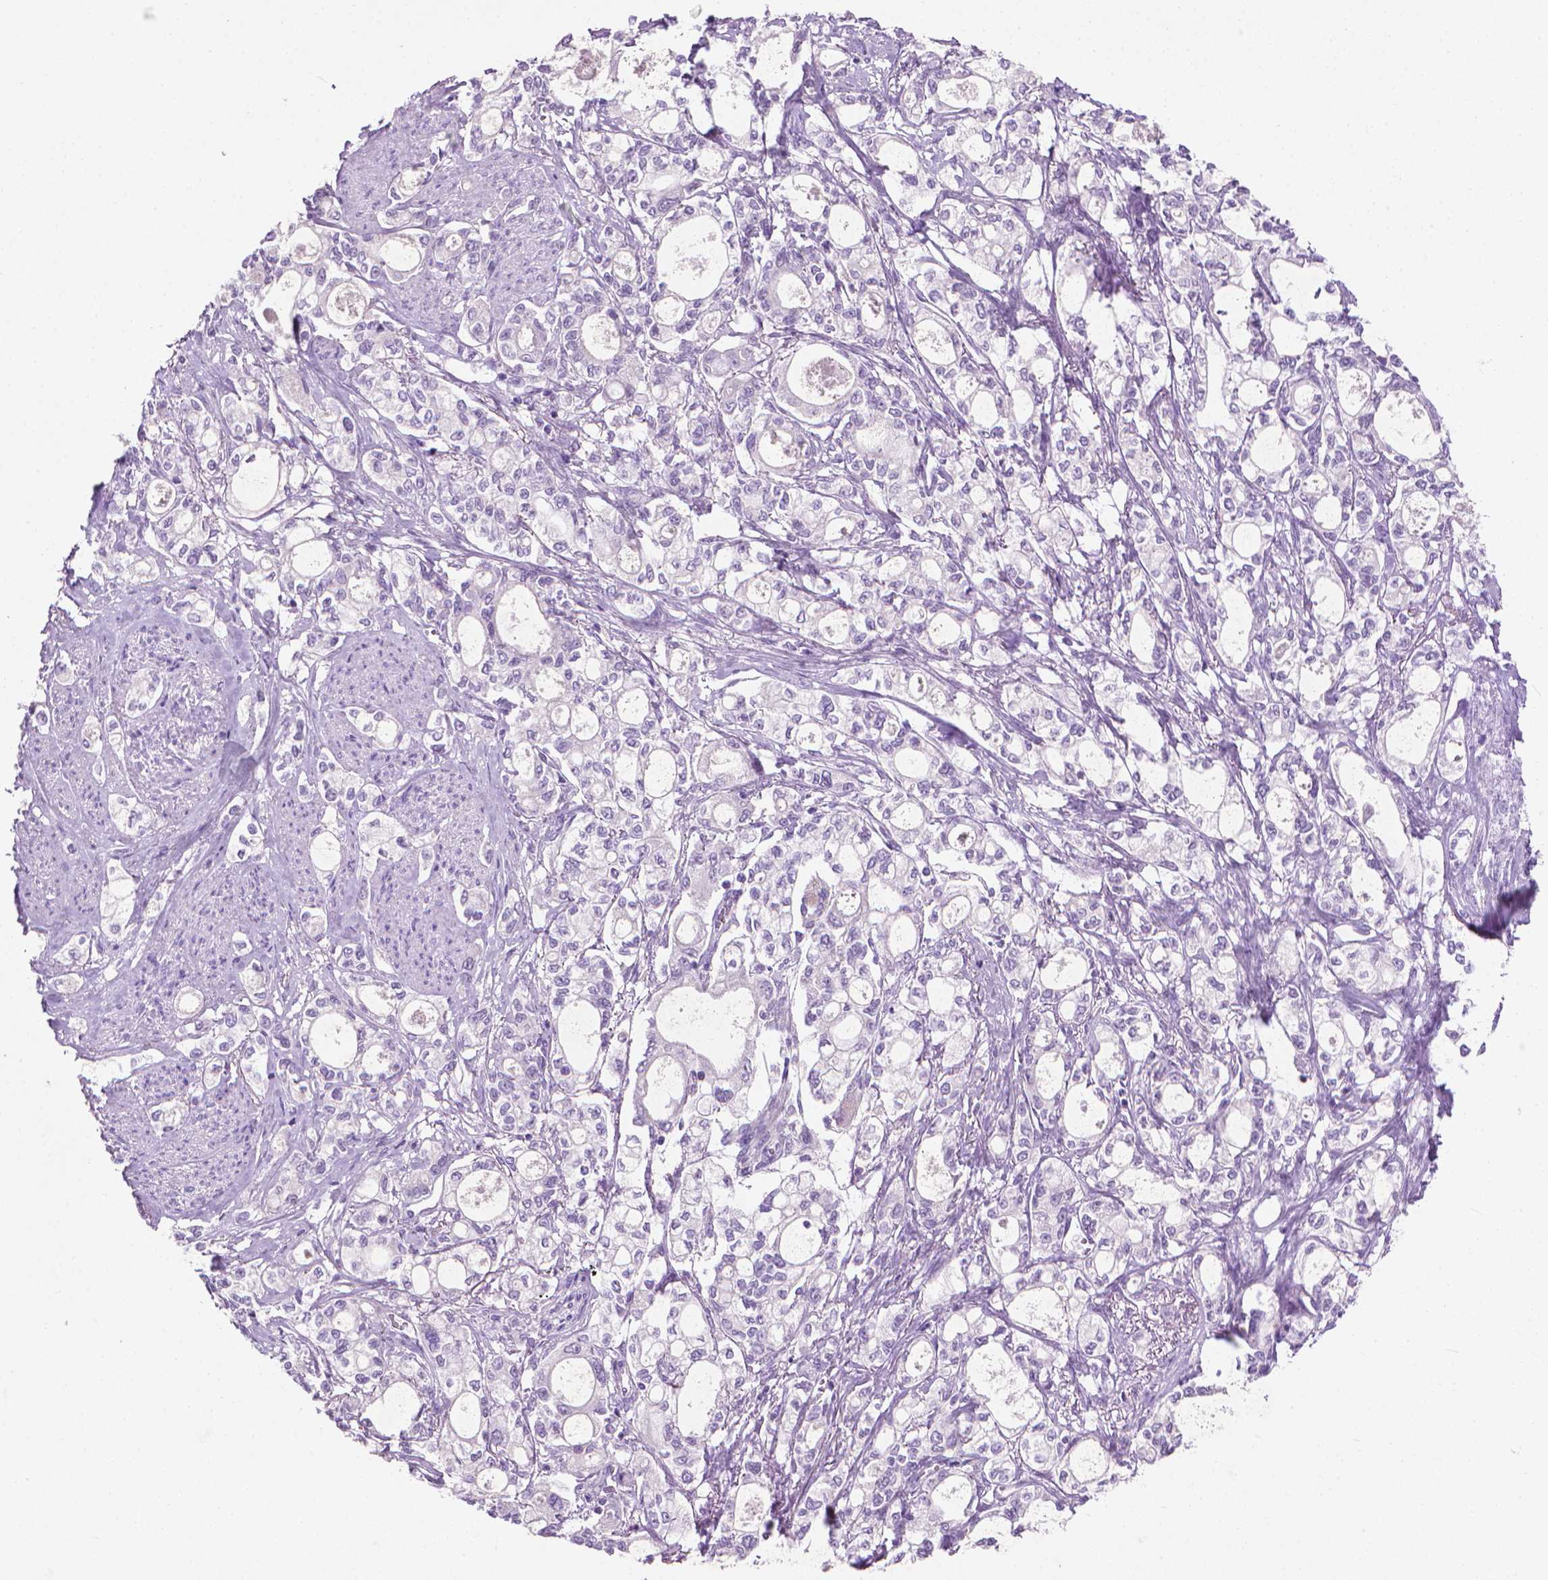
{"staining": {"intensity": "negative", "quantity": "none", "location": "none"}, "tissue": "stomach cancer", "cell_type": "Tumor cells", "image_type": "cancer", "snomed": [{"axis": "morphology", "description": "Adenocarcinoma, NOS"}, {"axis": "topography", "description": "Stomach"}], "caption": "IHC histopathology image of neoplastic tissue: human stomach adenocarcinoma stained with DAB (3,3'-diaminobenzidine) exhibits no significant protein staining in tumor cells.", "gene": "KRT73", "patient": {"sex": "male", "age": 63}}